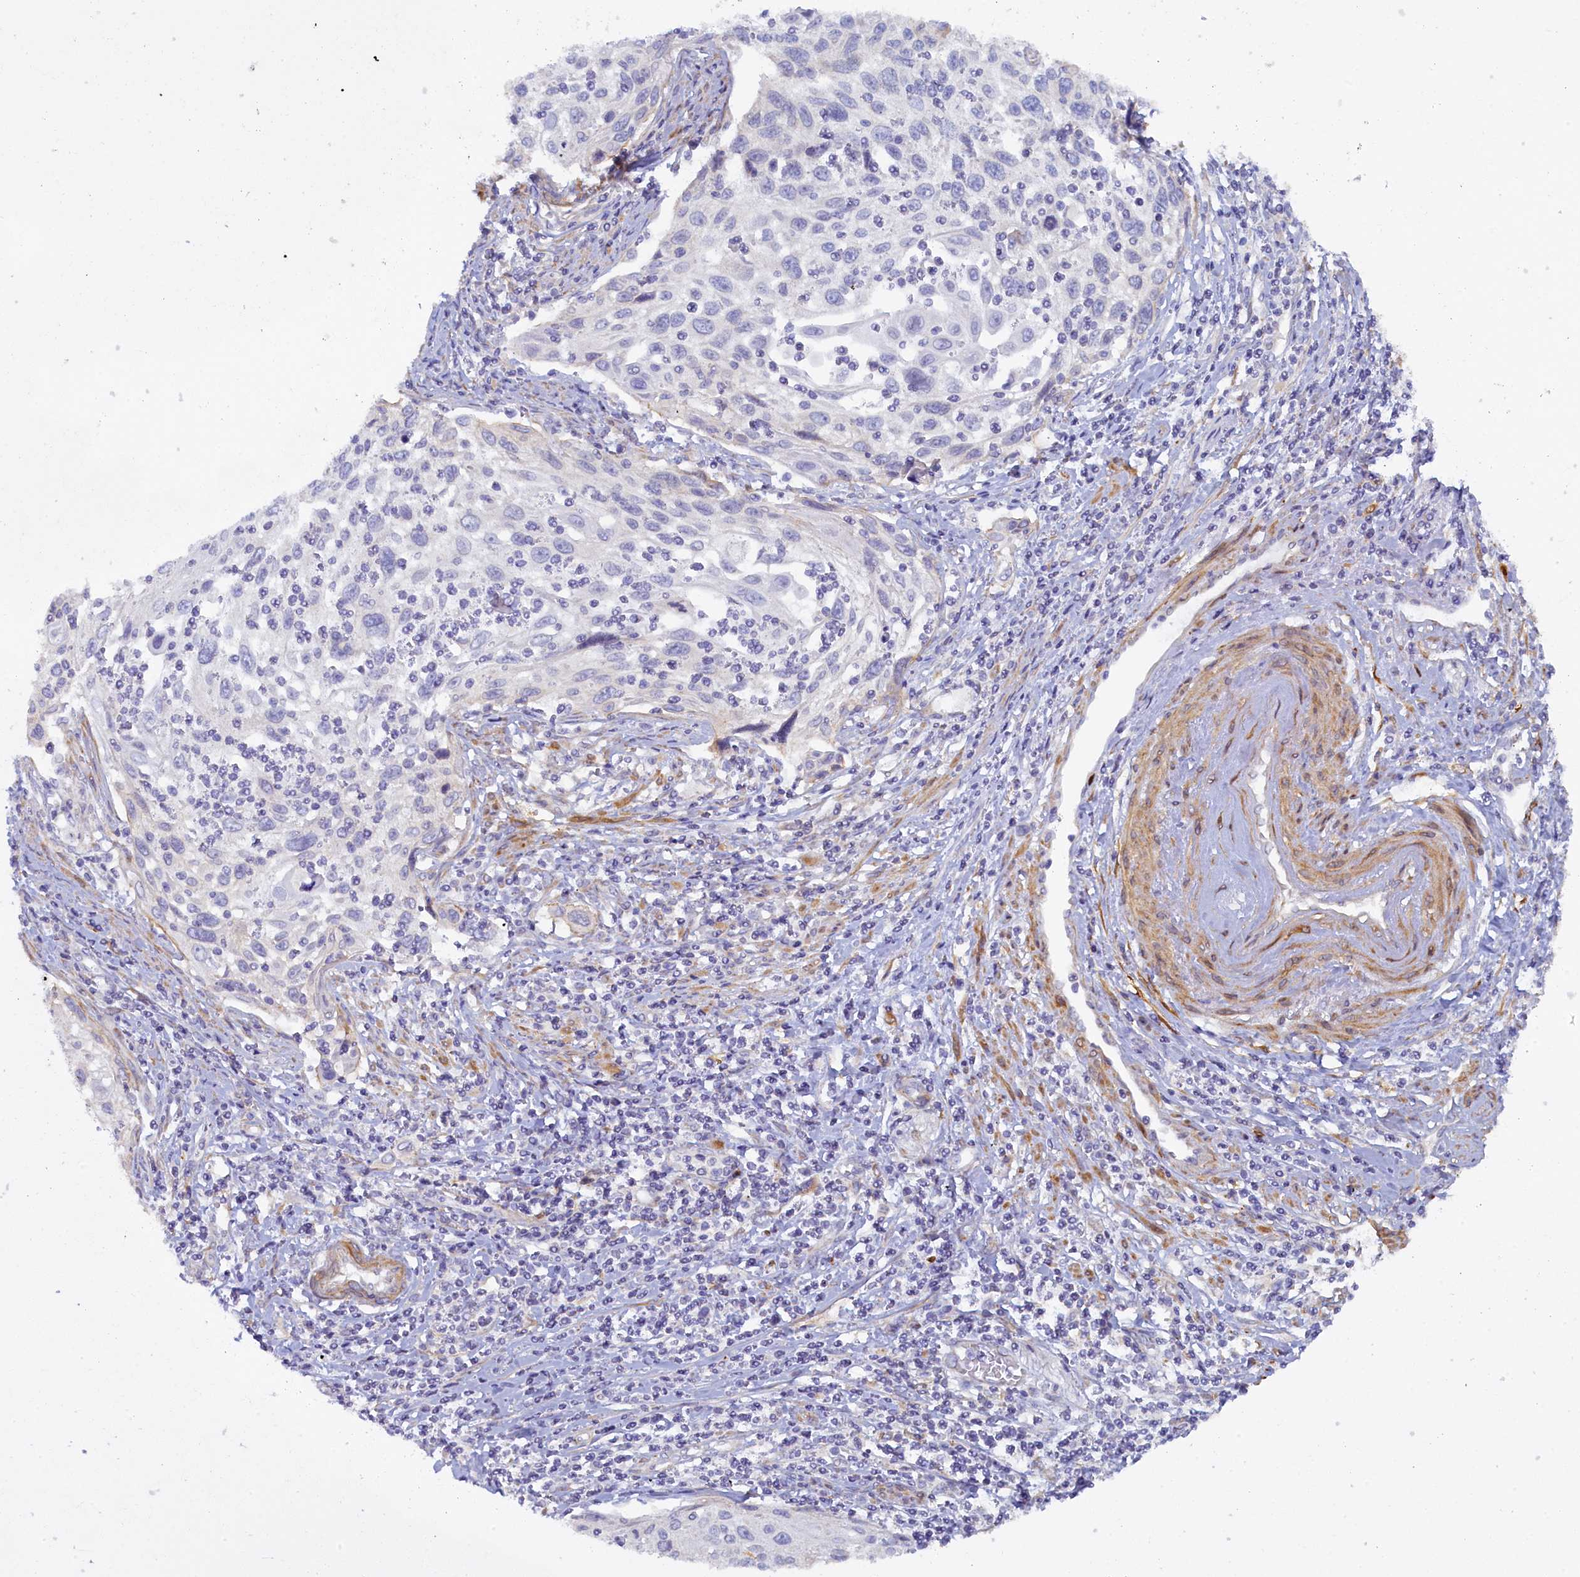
{"staining": {"intensity": "negative", "quantity": "none", "location": "none"}, "tissue": "cervical cancer", "cell_type": "Tumor cells", "image_type": "cancer", "snomed": [{"axis": "morphology", "description": "Squamous cell carcinoma, NOS"}, {"axis": "topography", "description": "Cervix"}], "caption": "An immunohistochemistry histopathology image of squamous cell carcinoma (cervical) is shown. There is no staining in tumor cells of squamous cell carcinoma (cervical).", "gene": "POGLUT3", "patient": {"sex": "female", "age": 70}}